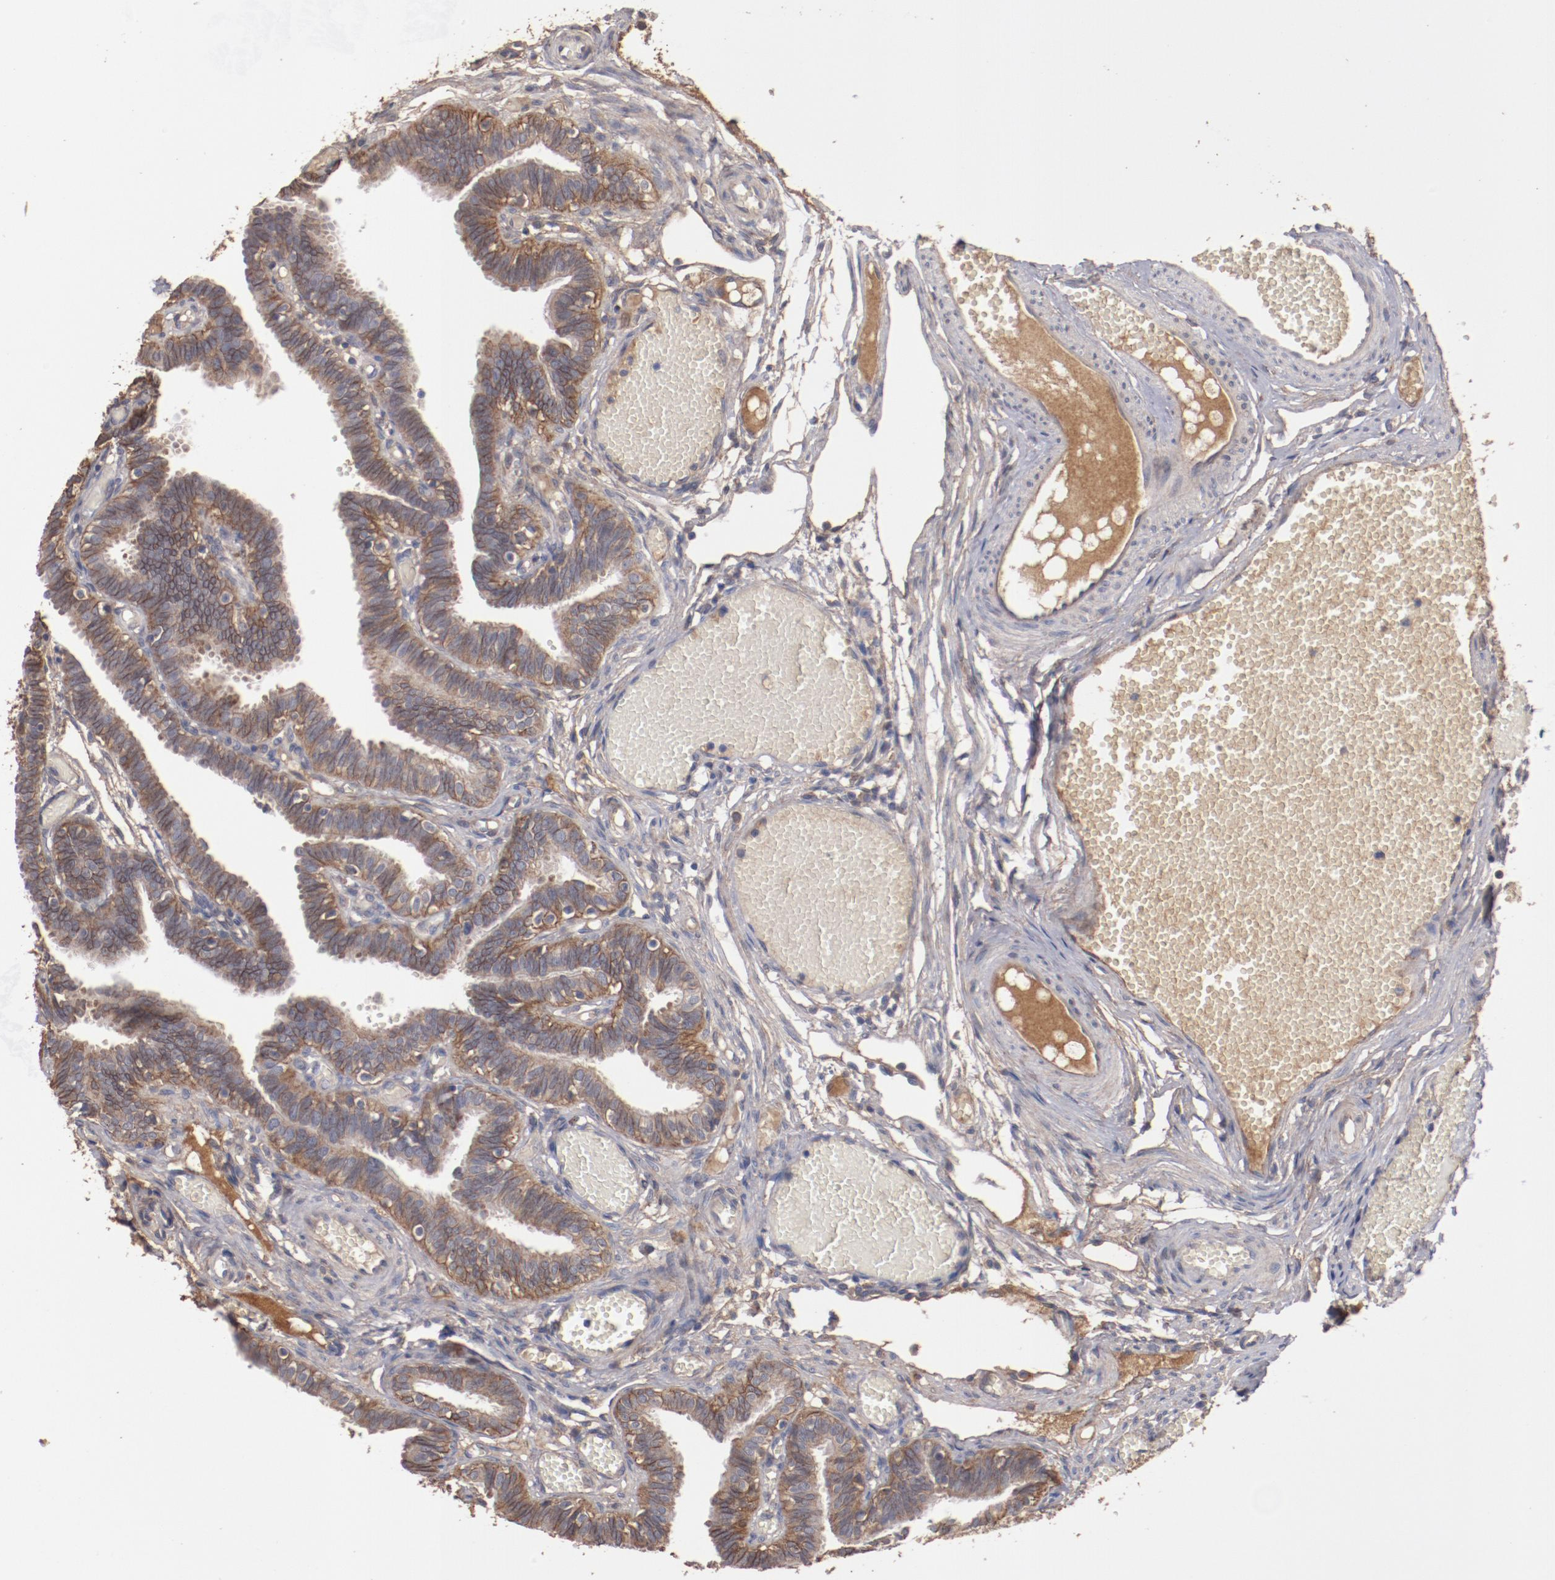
{"staining": {"intensity": "moderate", "quantity": ">75%", "location": "cytoplasmic/membranous"}, "tissue": "fallopian tube", "cell_type": "Glandular cells", "image_type": "normal", "snomed": [{"axis": "morphology", "description": "Normal tissue, NOS"}, {"axis": "topography", "description": "Fallopian tube"}], "caption": "This is an image of IHC staining of unremarkable fallopian tube, which shows moderate positivity in the cytoplasmic/membranous of glandular cells.", "gene": "DIPK2B", "patient": {"sex": "female", "age": 29}}